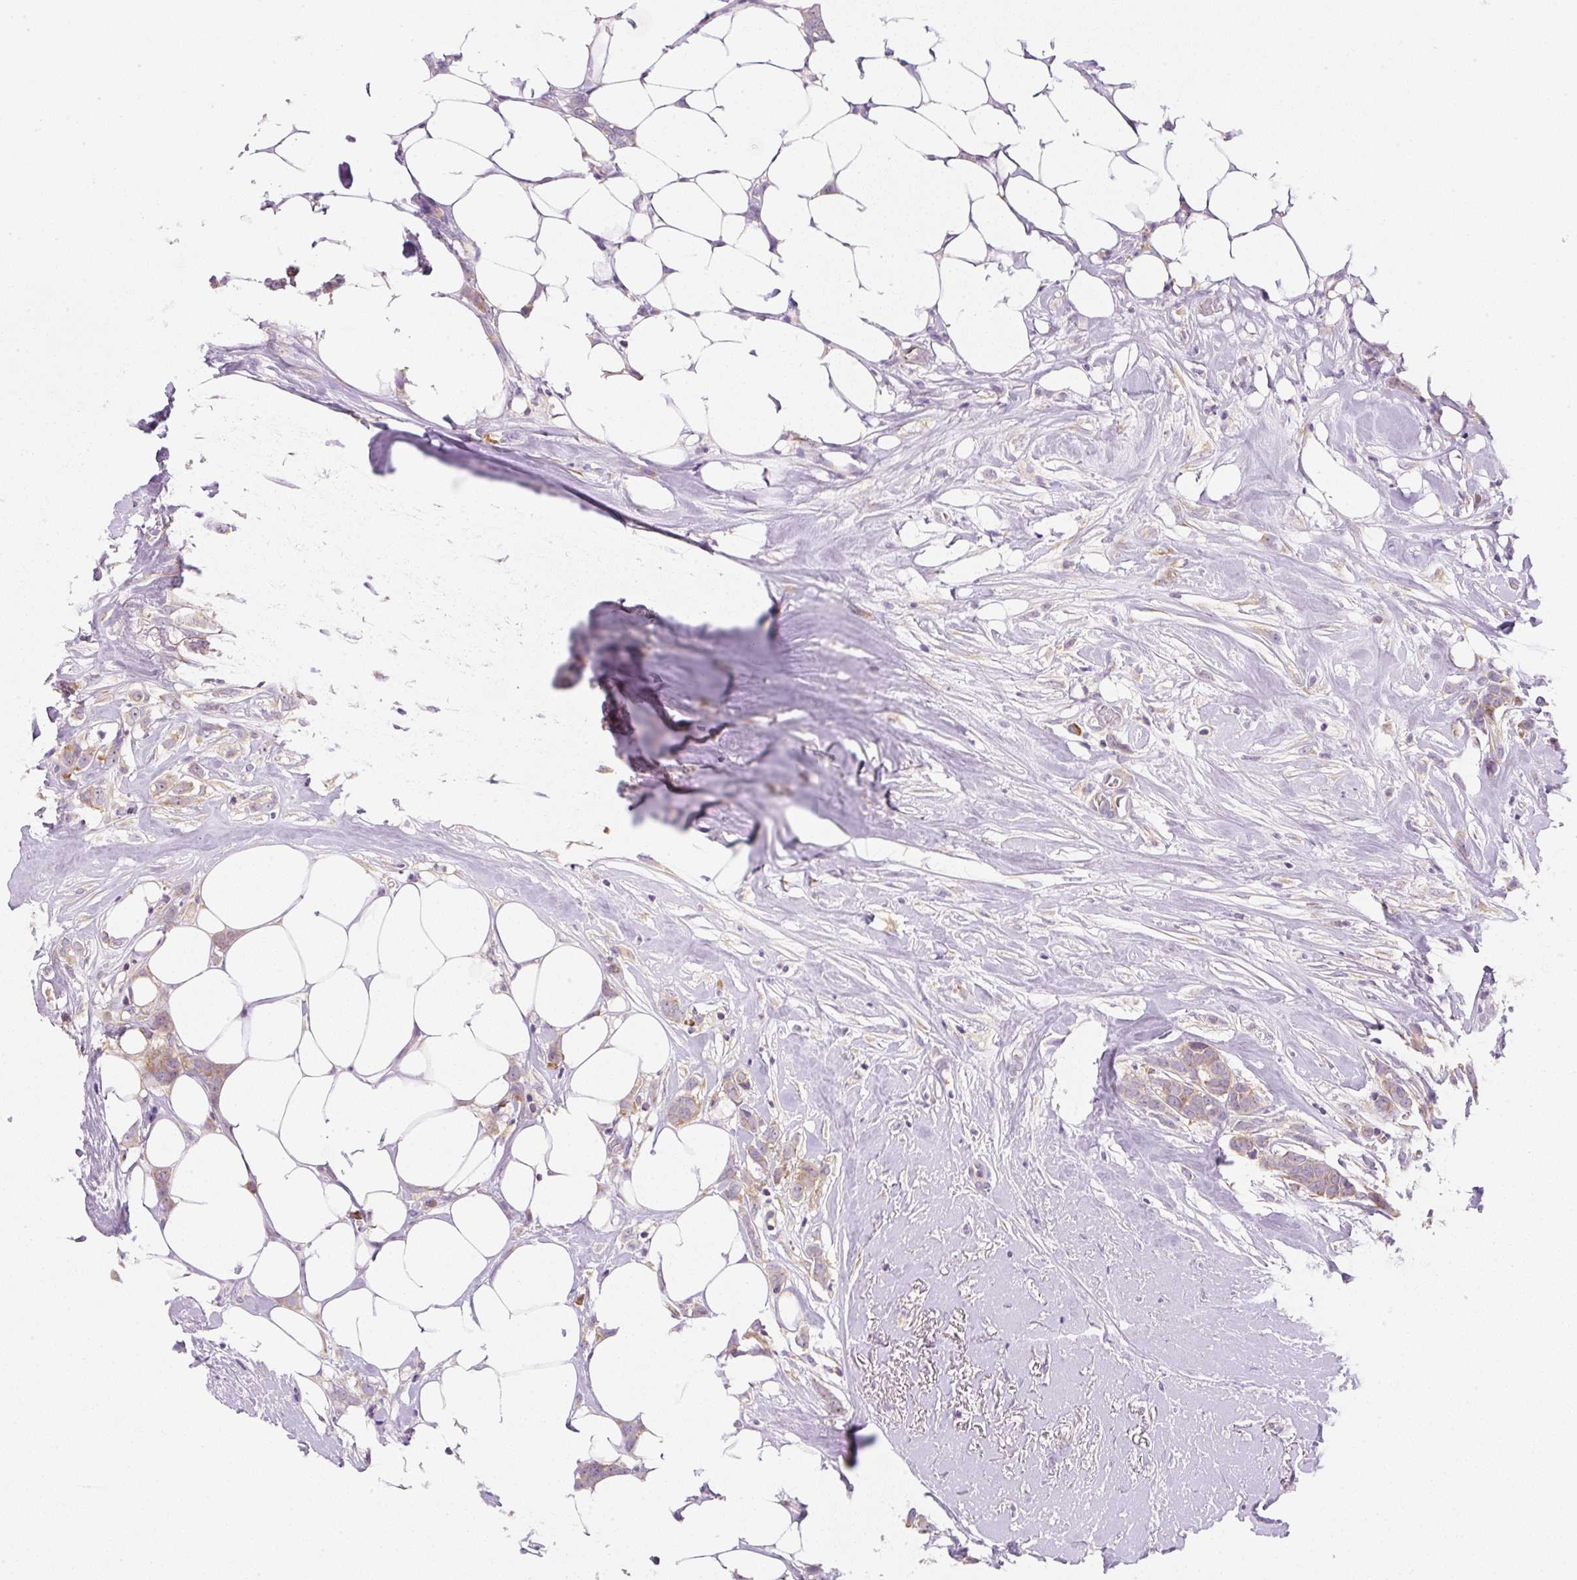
{"staining": {"intensity": "weak", "quantity": ">75%", "location": "cytoplasmic/membranous"}, "tissue": "breast cancer", "cell_type": "Tumor cells", "image_type": "cancer", "snomed": [{"axis": "morphology", "description": "Duct carcinoma"}, {"axis": "topography", "description": "Breast"}], "caption": "Protein expression analysis of invasive ductal carcinoma (breast) shows weak cytoplasmic/membranous staining in approximately >75% of tumor cells.", "gene": "RPL18A", "patient": {"sex": "female", "age": 80}}